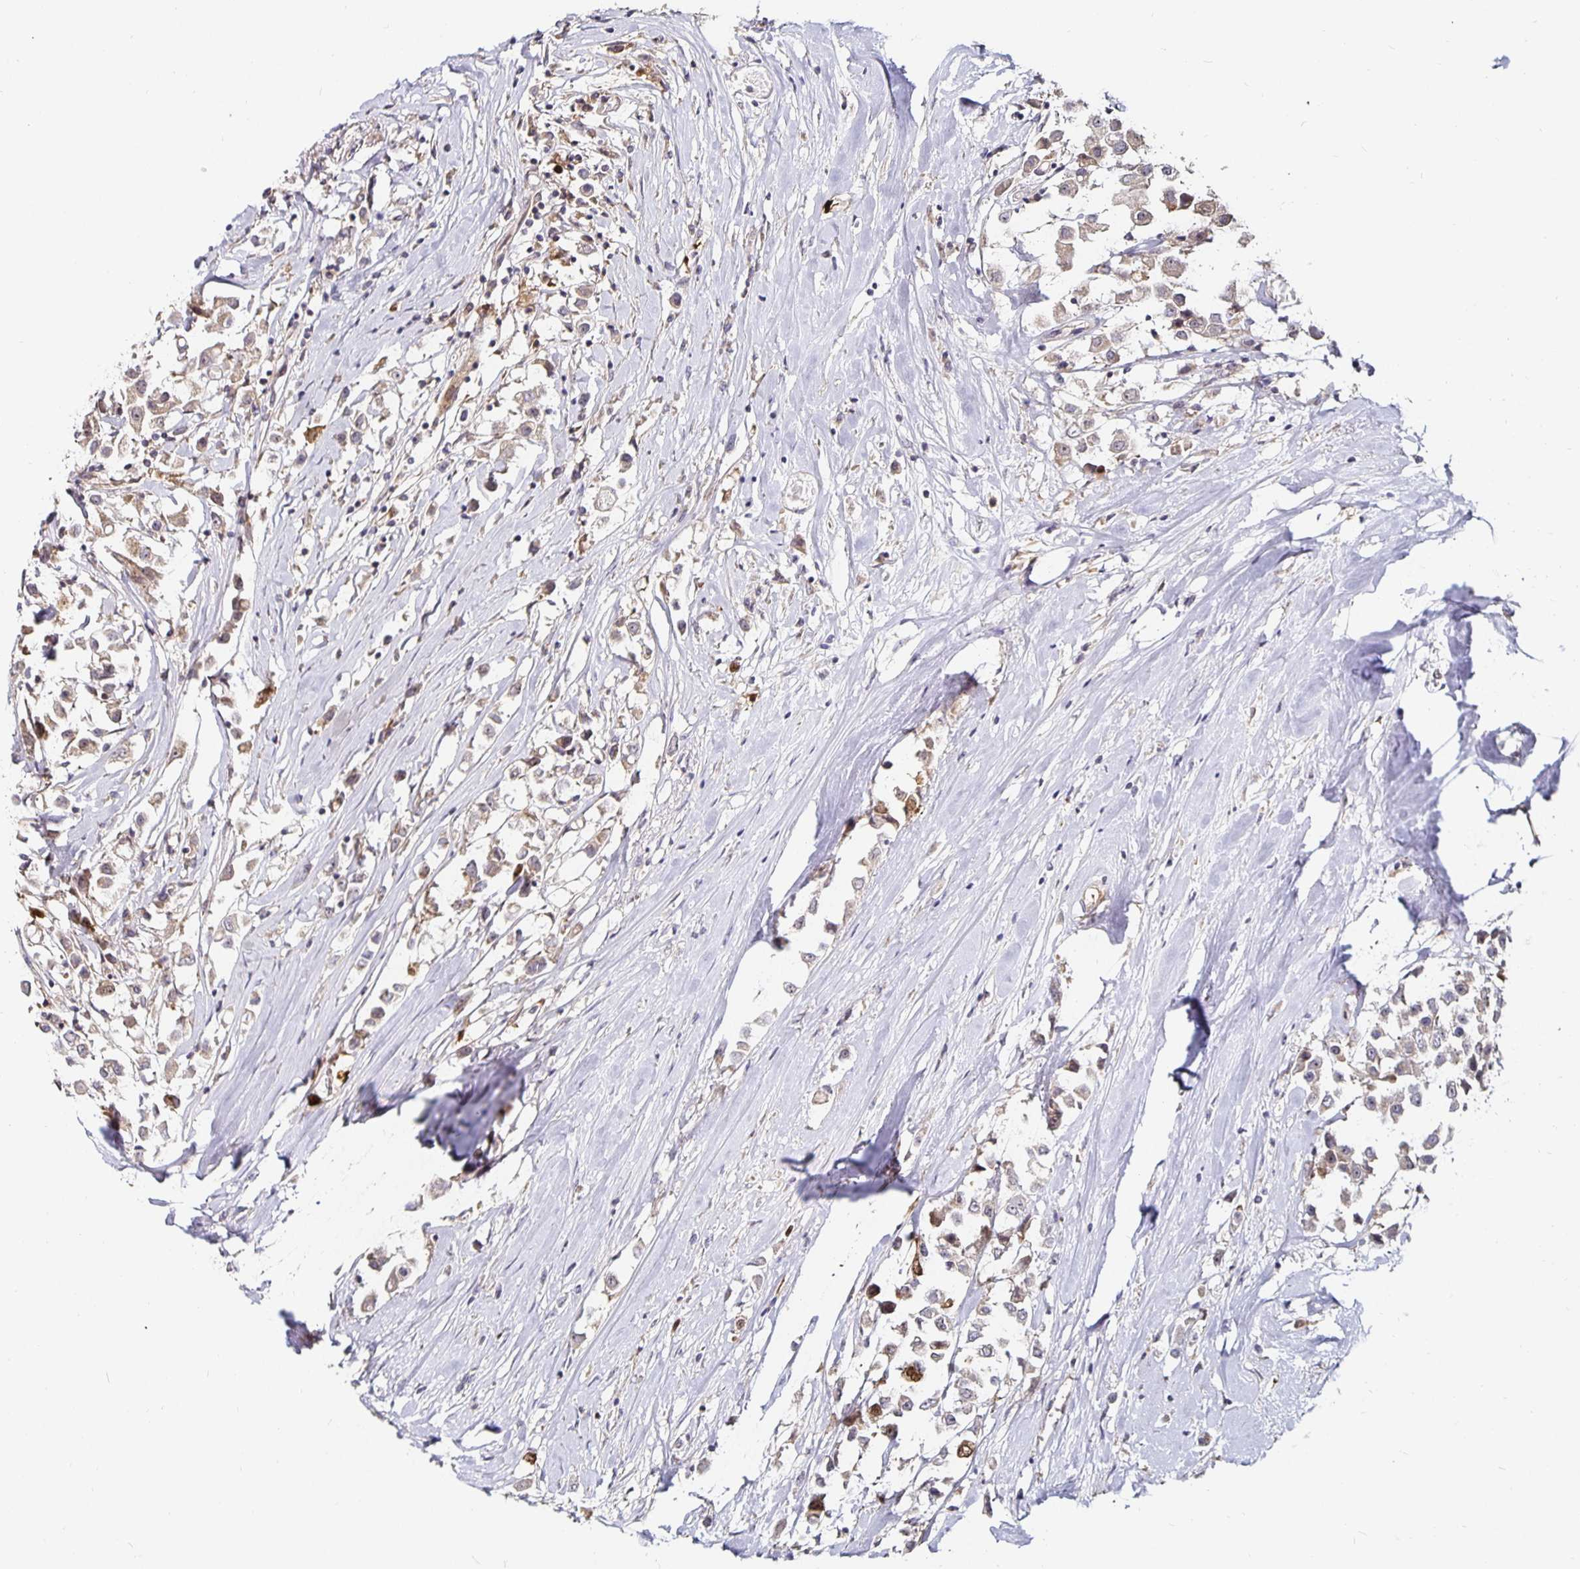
{"staining": {"intensity": "strong", "quantity": "<25%", "location": "nuclear"}, "tissue": "breast cancer", "cell_type": "Tumor cells", "image_type": "cancer", "snomed": [{"axis": "morphology", "description": "Duct carcinoma"}, {"axis": "topography", "description": "Breast"}], "caption": "DAB immunohistochemical staining of human breast cancer (infiltrating ductal carcinoma) shows strong nuclear protein positivity in about <25% of tumor cells.", "gene": "ANLN", "patient": {"sex": "female", "age": 61}}